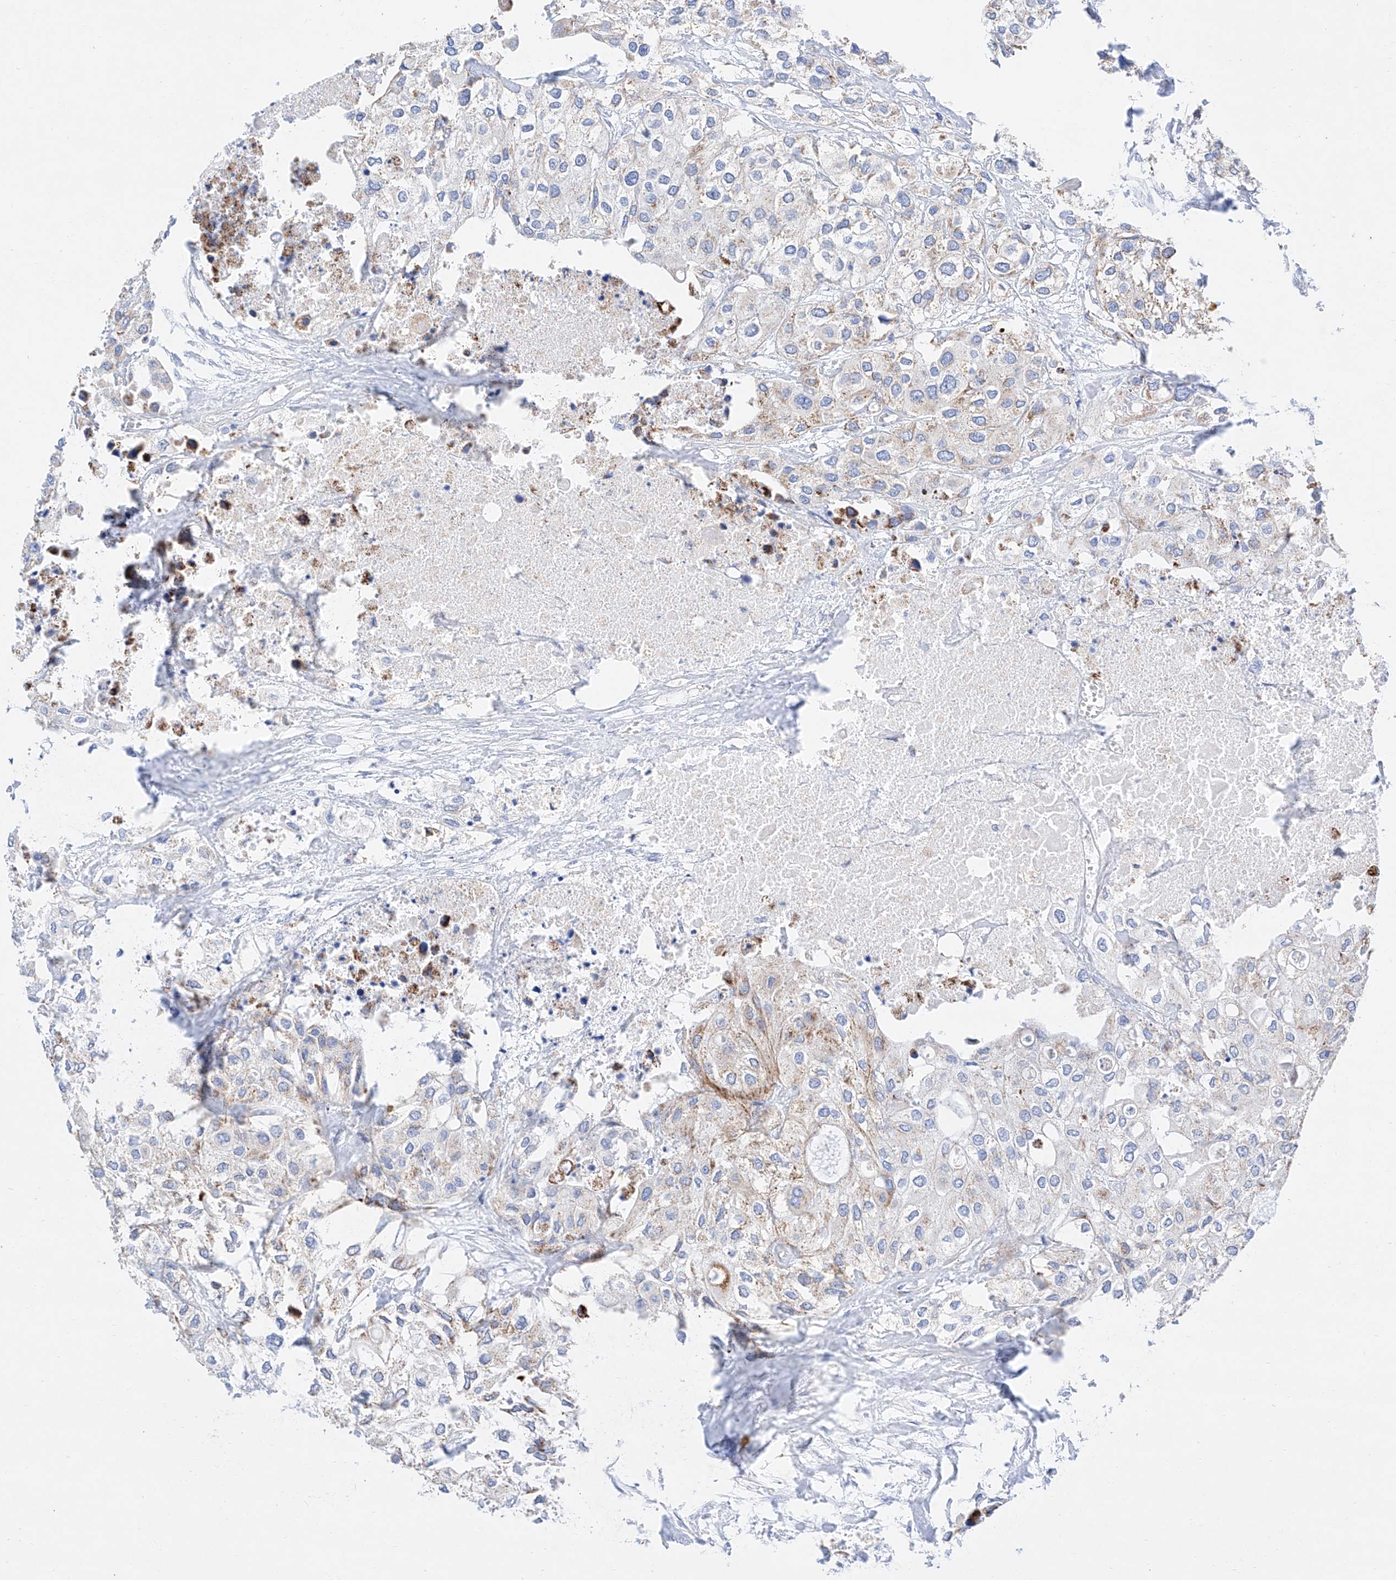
{"staining": {"intensity": "moderate", "quantity": "<25%", "location": "cytoplasmic/membranous"}, "tissue": "urothelial cancer", "cell_type": "Tumor cells", "image_type": "cancer", "snomed": [{"axis": "morphology", "description": "Urothelial carcinoma, High grade"}, {"axis": "topography", "description": "Urinary bladder"}], "caption": "This is an image of immunohistochemistry (IHC) staining of urothelial carcinoma (high-grade), which shows moderate staining in the cytoplasmic/membranous of tumor cells.", "gene": "C6orf62", "patient": {"sex": "male", "age": 64}}